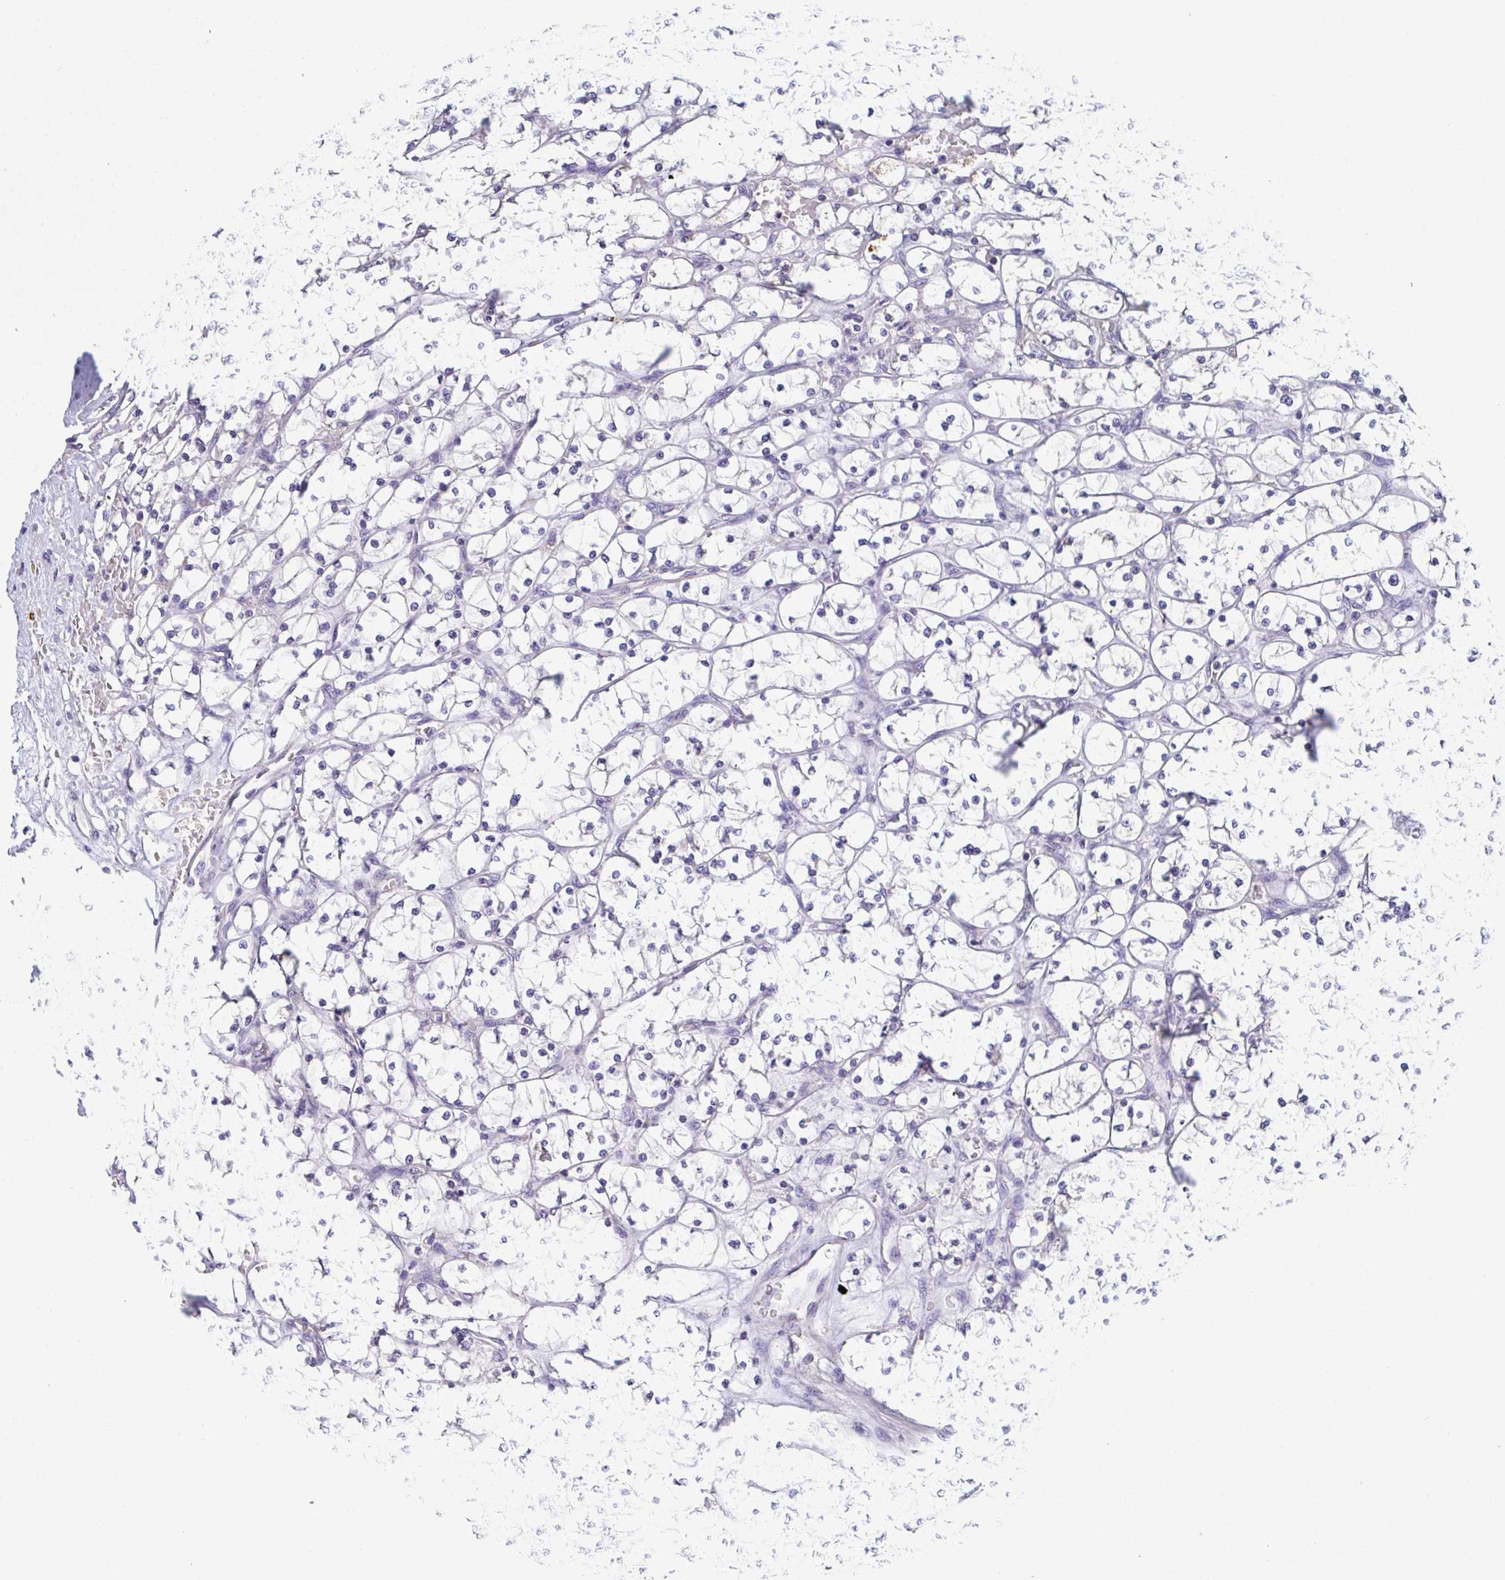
{"staining": {"intensity": "negative", "quantity": "none", "location": "none"}, "tissue": "renal cancer", "cell_type": "Tumor cells", "image_type": "cancer", "snomed": [{"axis": "morphology", "description": "Adenocarcinoma, NOS"}, {"axis": "topography", "description": "Kidney"}], "caption": "Renal cancer was stained to show a protein in brown. There is no significant staining in tumor cells. The staining is performed using DAB brown chromogen with nuclei counter-stained in using hematoxylin.", "gene": "LRRC58", "patient": {"sex": "female", "age": 64}}